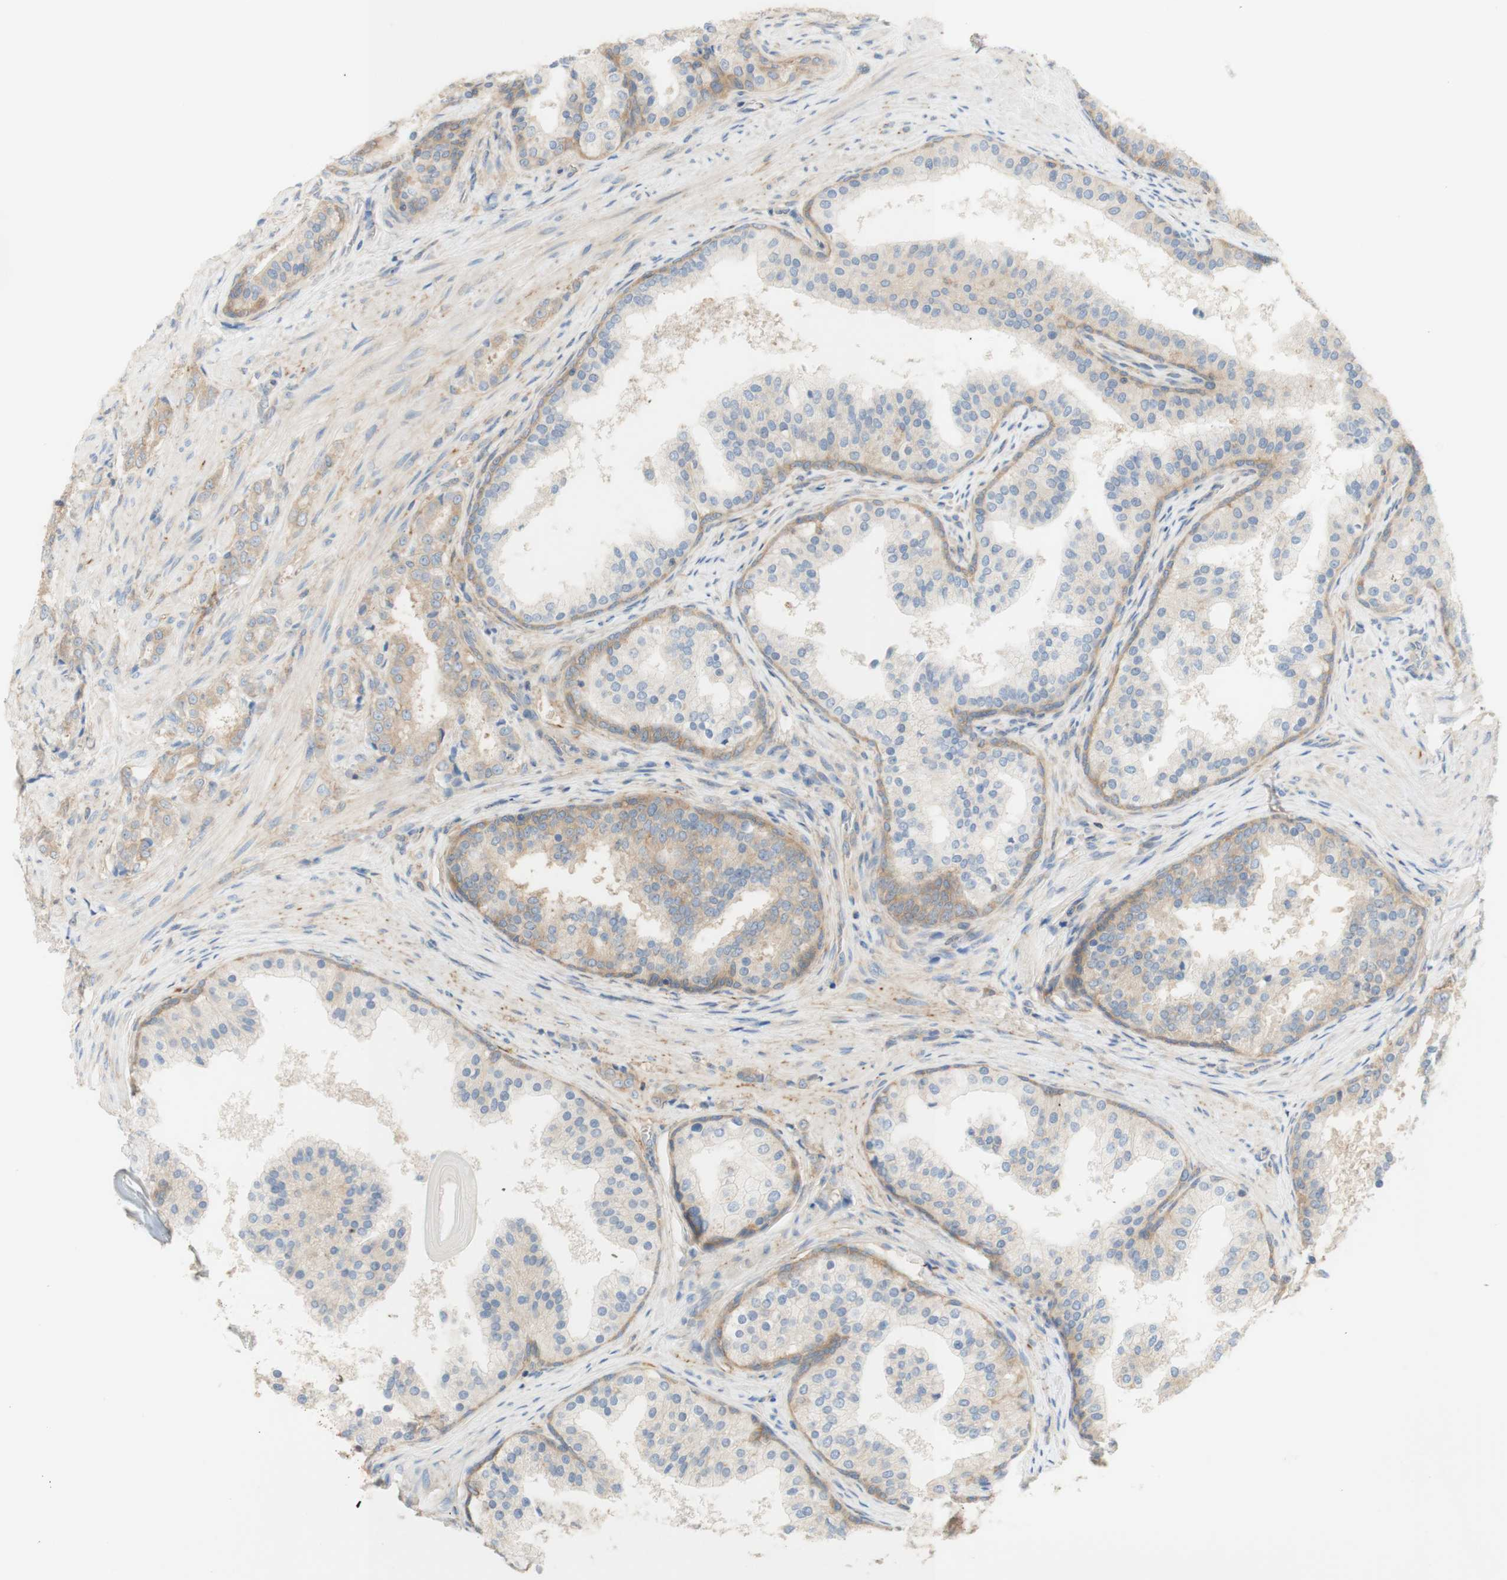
{"staining": {"intensity": "weak", "quantity": ">75%", "location": "cytoplasmic/membranous"}, "tissue": "prostate cancer", "cell_type": "Tumor cells", "image_type": "cancer", "snomed": [{"axis": "morphology", "description": "Adenocarcinoma, Low grade"}, {"axis": "topography", "description": "Prostate"}], "caption": "A high-resolution histopathology image shows immunohistochemistry (IHC) staining of prostate cancer, which reveals weak cytoplasmic/membranous staining in approximately >75% of tumor cells.", "gene": "ATP2B1", "patient": {"sex": "male", "age": 60}}